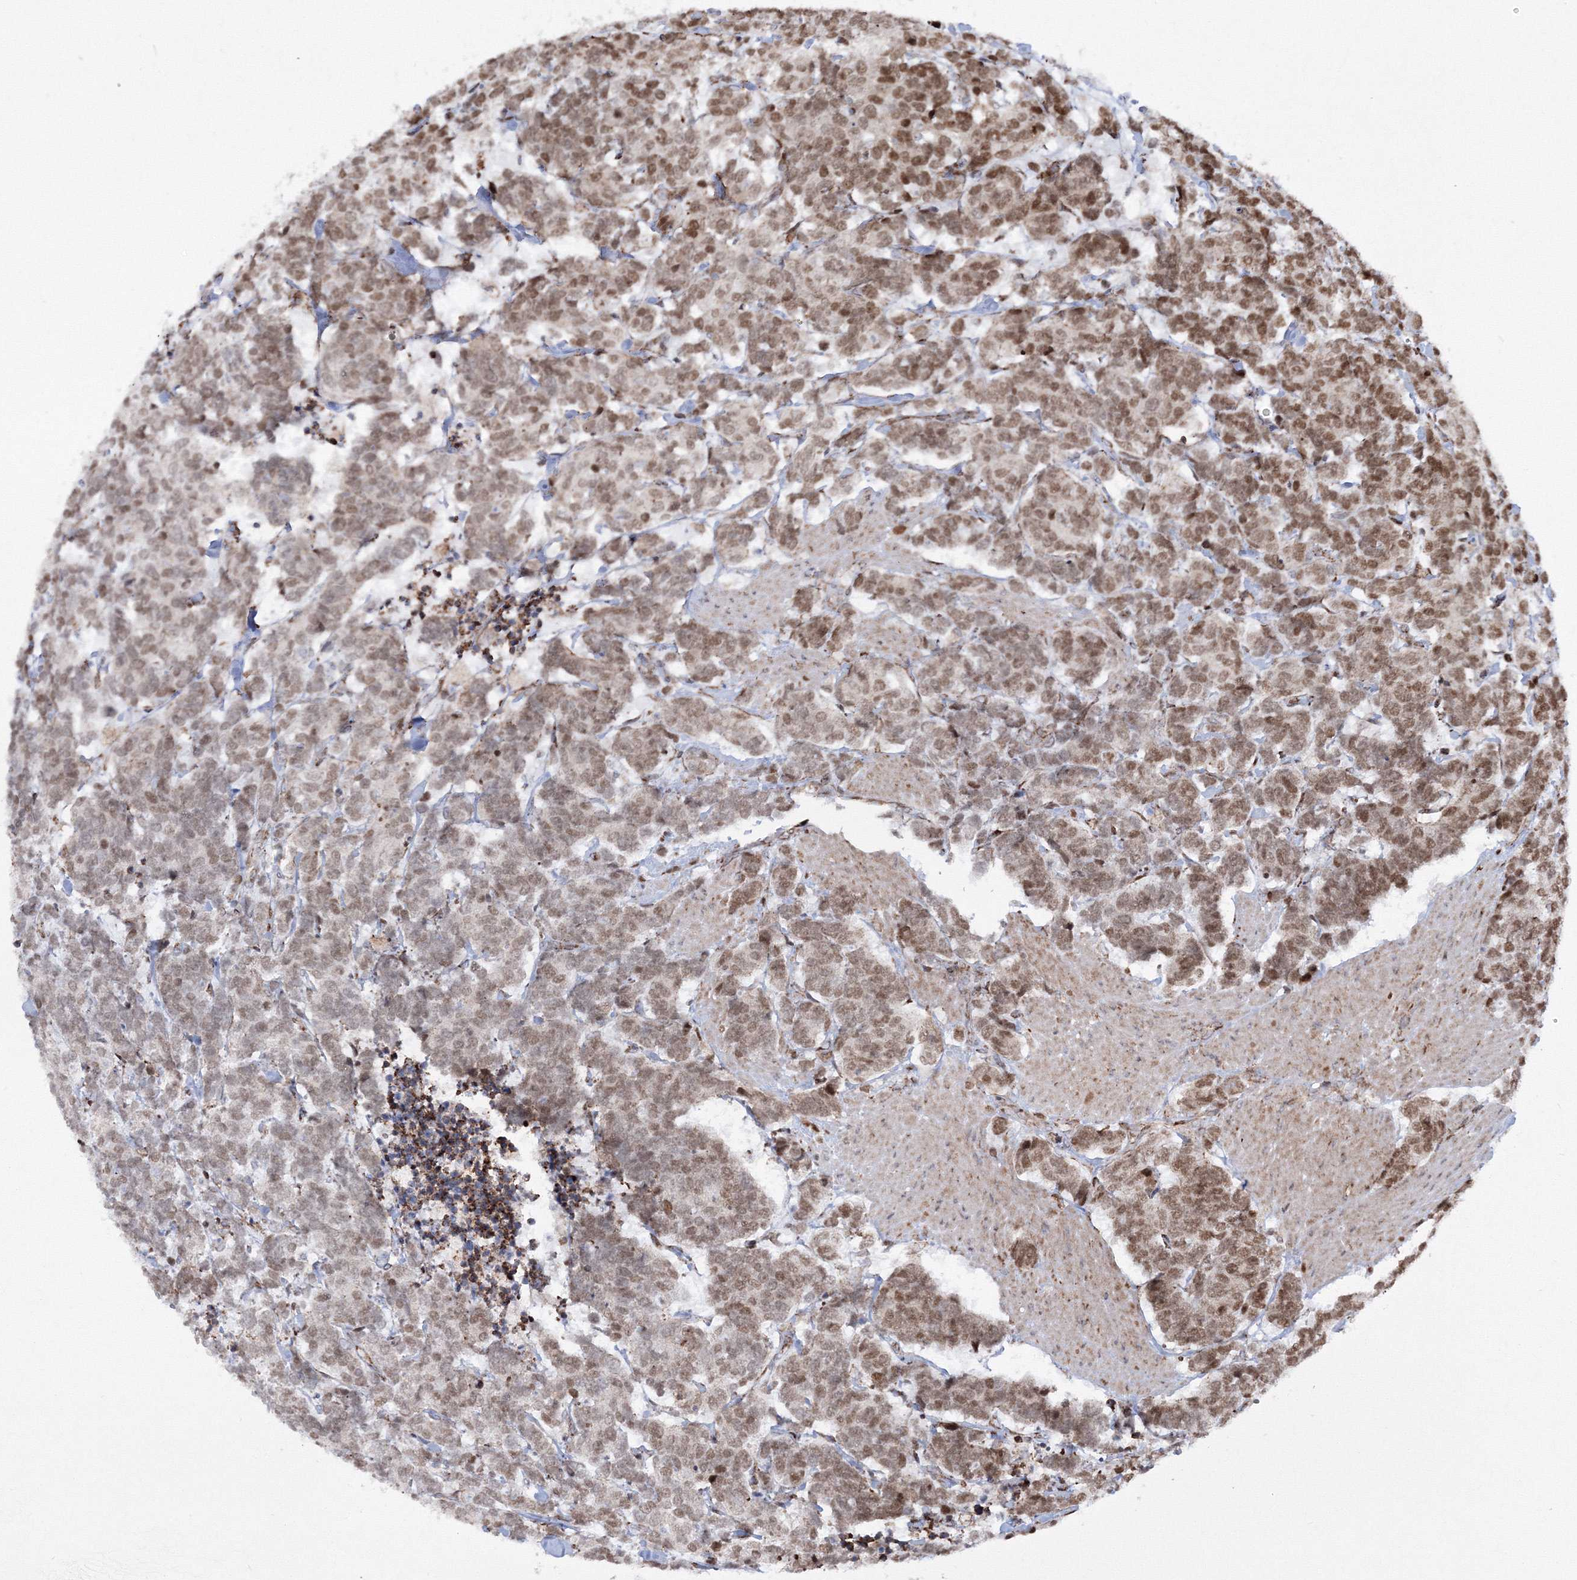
{"staining": {"intensity": "moderate", "quantity": ">75%", "location": "cytoplasmic/membranous,nuclear"}, "tissue": "carcinoid", "cell_type": "Tumor cells", "image_type": "cancer", "snomed": [{"axis": "morphology", "description": "Carcinoma, NOS"}, {"axis": "morphology", "description": "Carcinoid, malignant, NOS"}, {"axis": "topography", "description": "Urinary bladder"}], "caption": "Immunohistochemistry (IHC) histopathology image of neoplastic tissue: carcinoid stained using IHC exhibits medium levels of moderate protein expression localized specifically in the cytoplasmic/membranous and nuclear of tumor cells, appearing as a cytoplasmic/membranous and nuclear brown color.", "gene": "EFCAB12", "patient": {"sex": "male", "age": 57}}